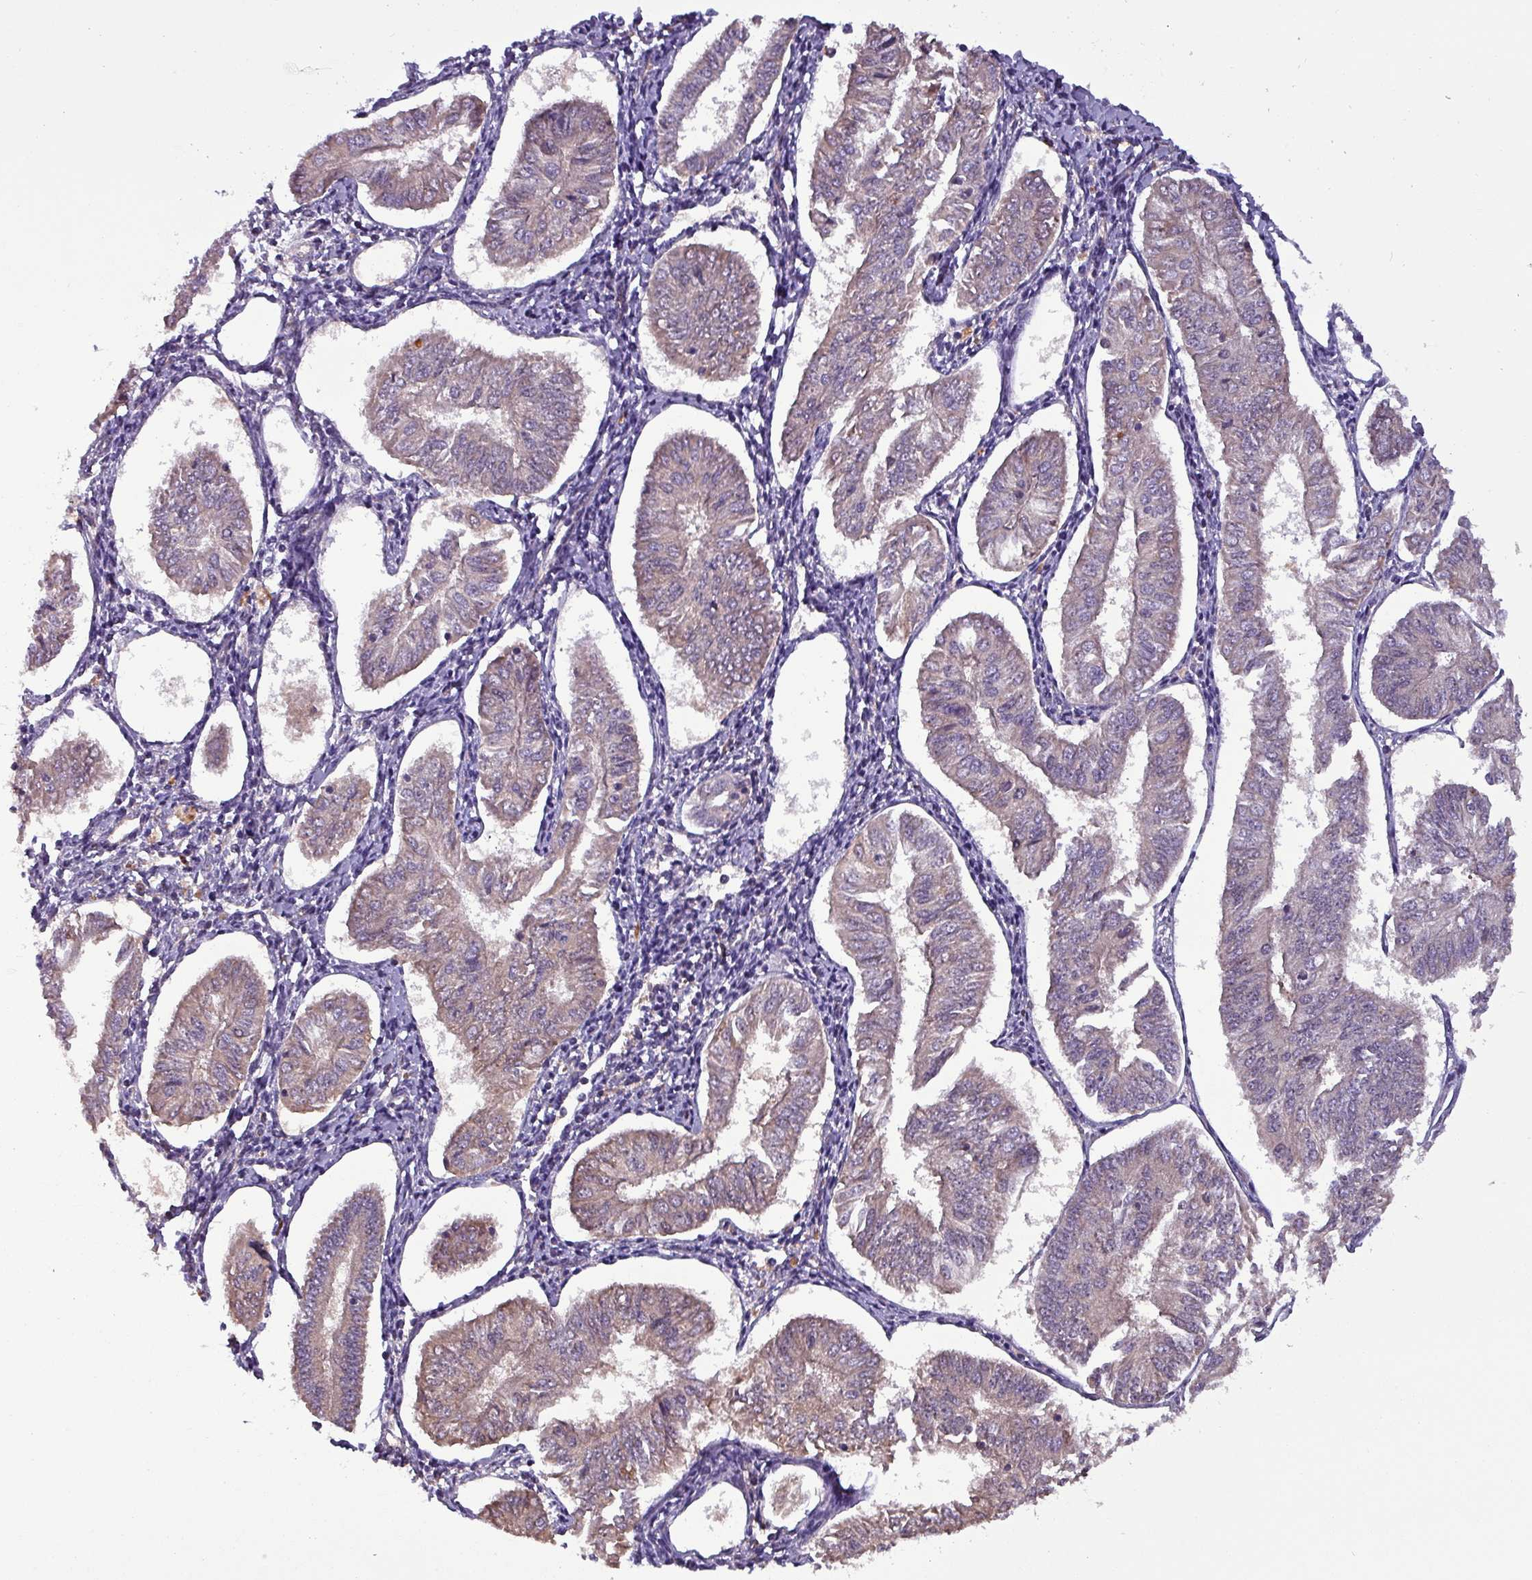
{"staining": {"intensity": "weak", "quantity": "<25%", "location": "cytoplasmic/membranous"}, "tissue": "endometrial cancer", "cell_type": "Tumor cells", "image_type": "cancer", "snomed": [{"axis": "morphology", "description": "Adenocarcinoma, NOS"}, {"axis": "topography", "description": "Endometrium"}], "caption": "Tumor cells show no significant protein expression in endometrial cancer (adenocarcinoma).", "gene": "PAFAH1B2", "patient": {"sex": "female", "age": 58}}